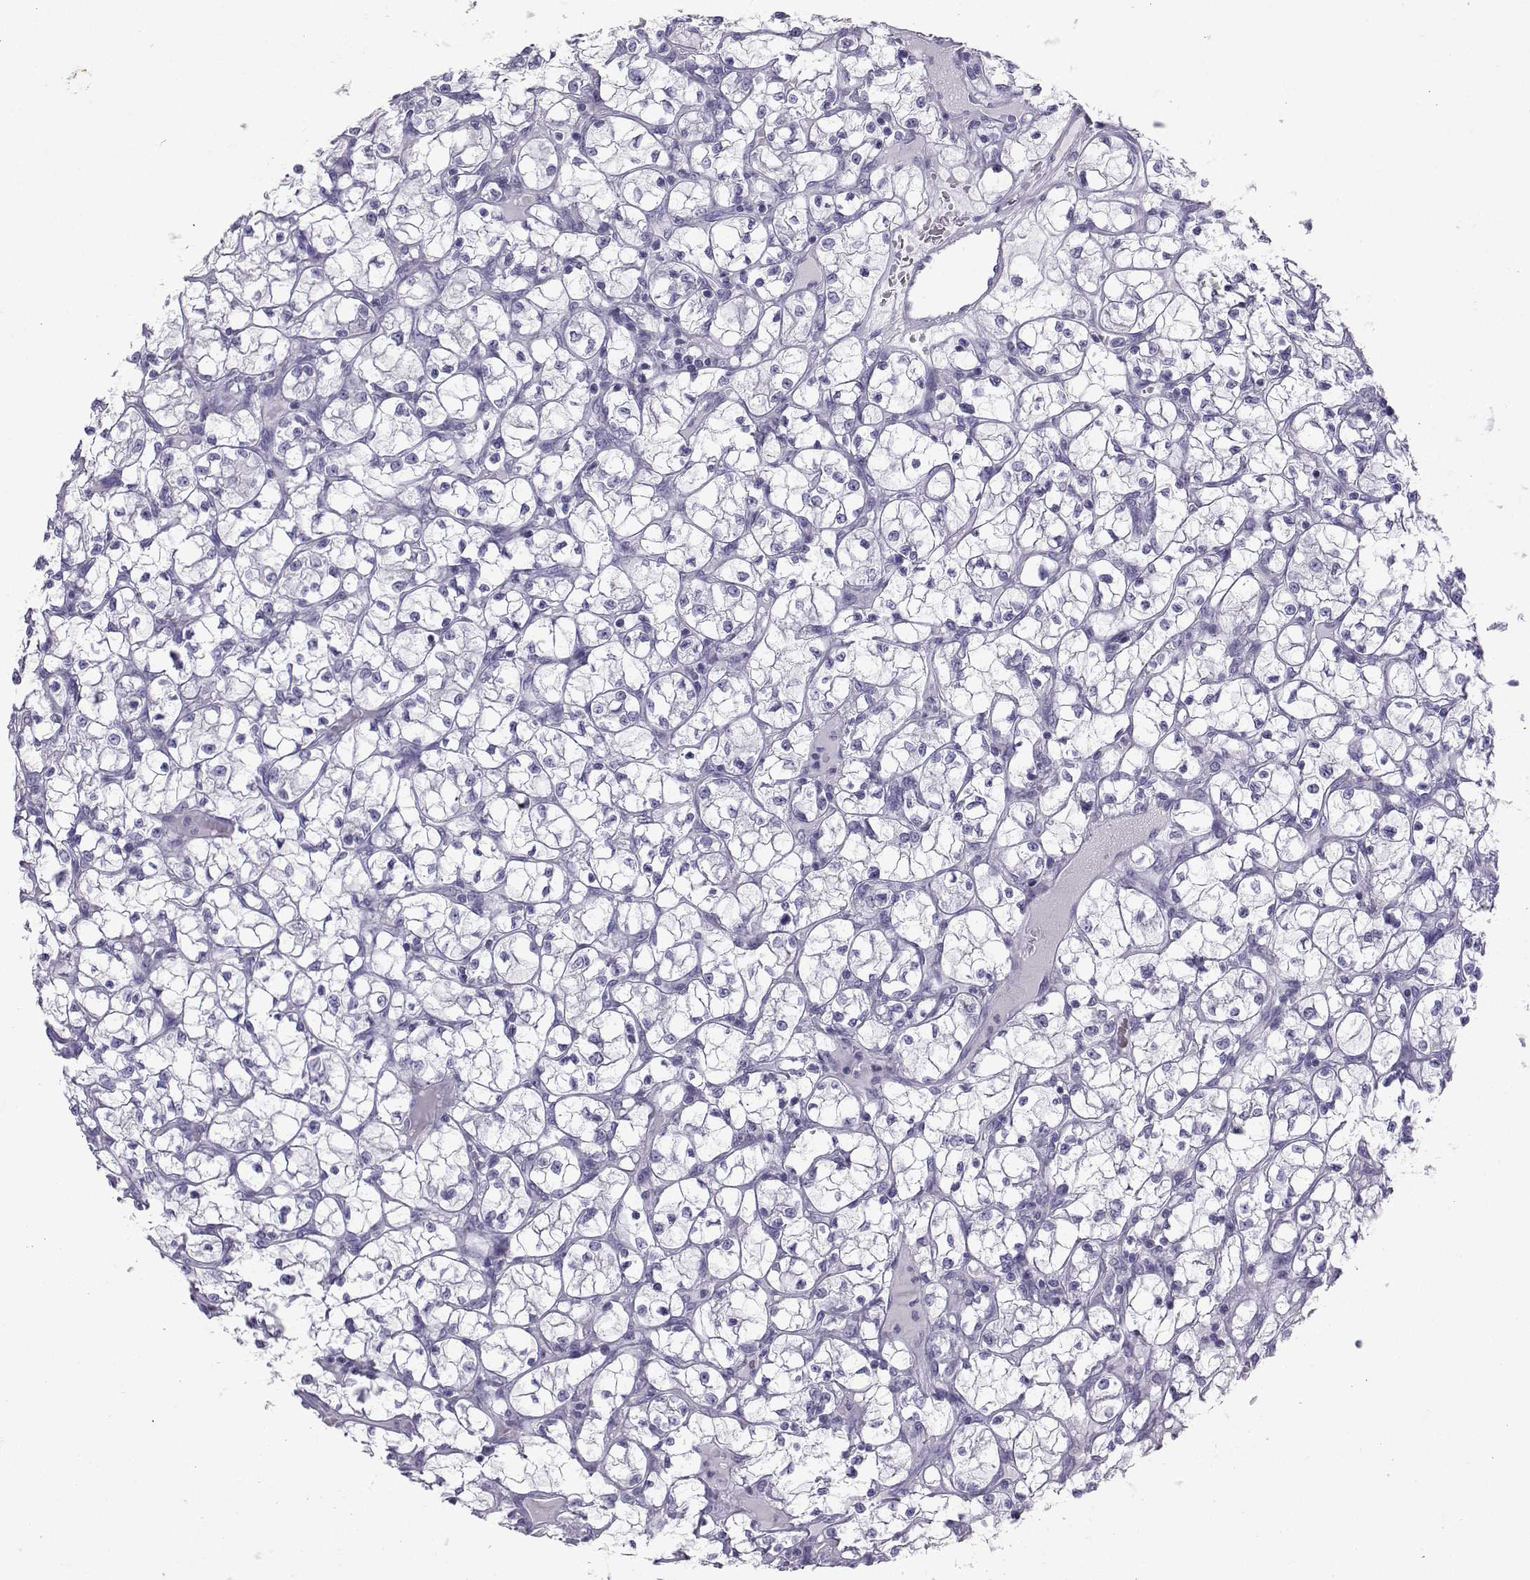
{"staining": {"intensity": "negative", "quantity": "none", "location": "none"}, "tissue": "renal cancer", "cell_type": "Tumor cells", "image_type": "cancer", "snomed": [{"axis": "morphology", "description": "Adenocarcinoma, NOS"}, {"axis": "topography", "description": "Kidney"}], "caption": "Immunohistochemistry photomicrograph of renal cancer stained for a protein (brown), which displays no expression in tumor cells. (DAB IHC, high magnification).", "gene": "SST", "patient": {"sex": "female", "age": 64}}